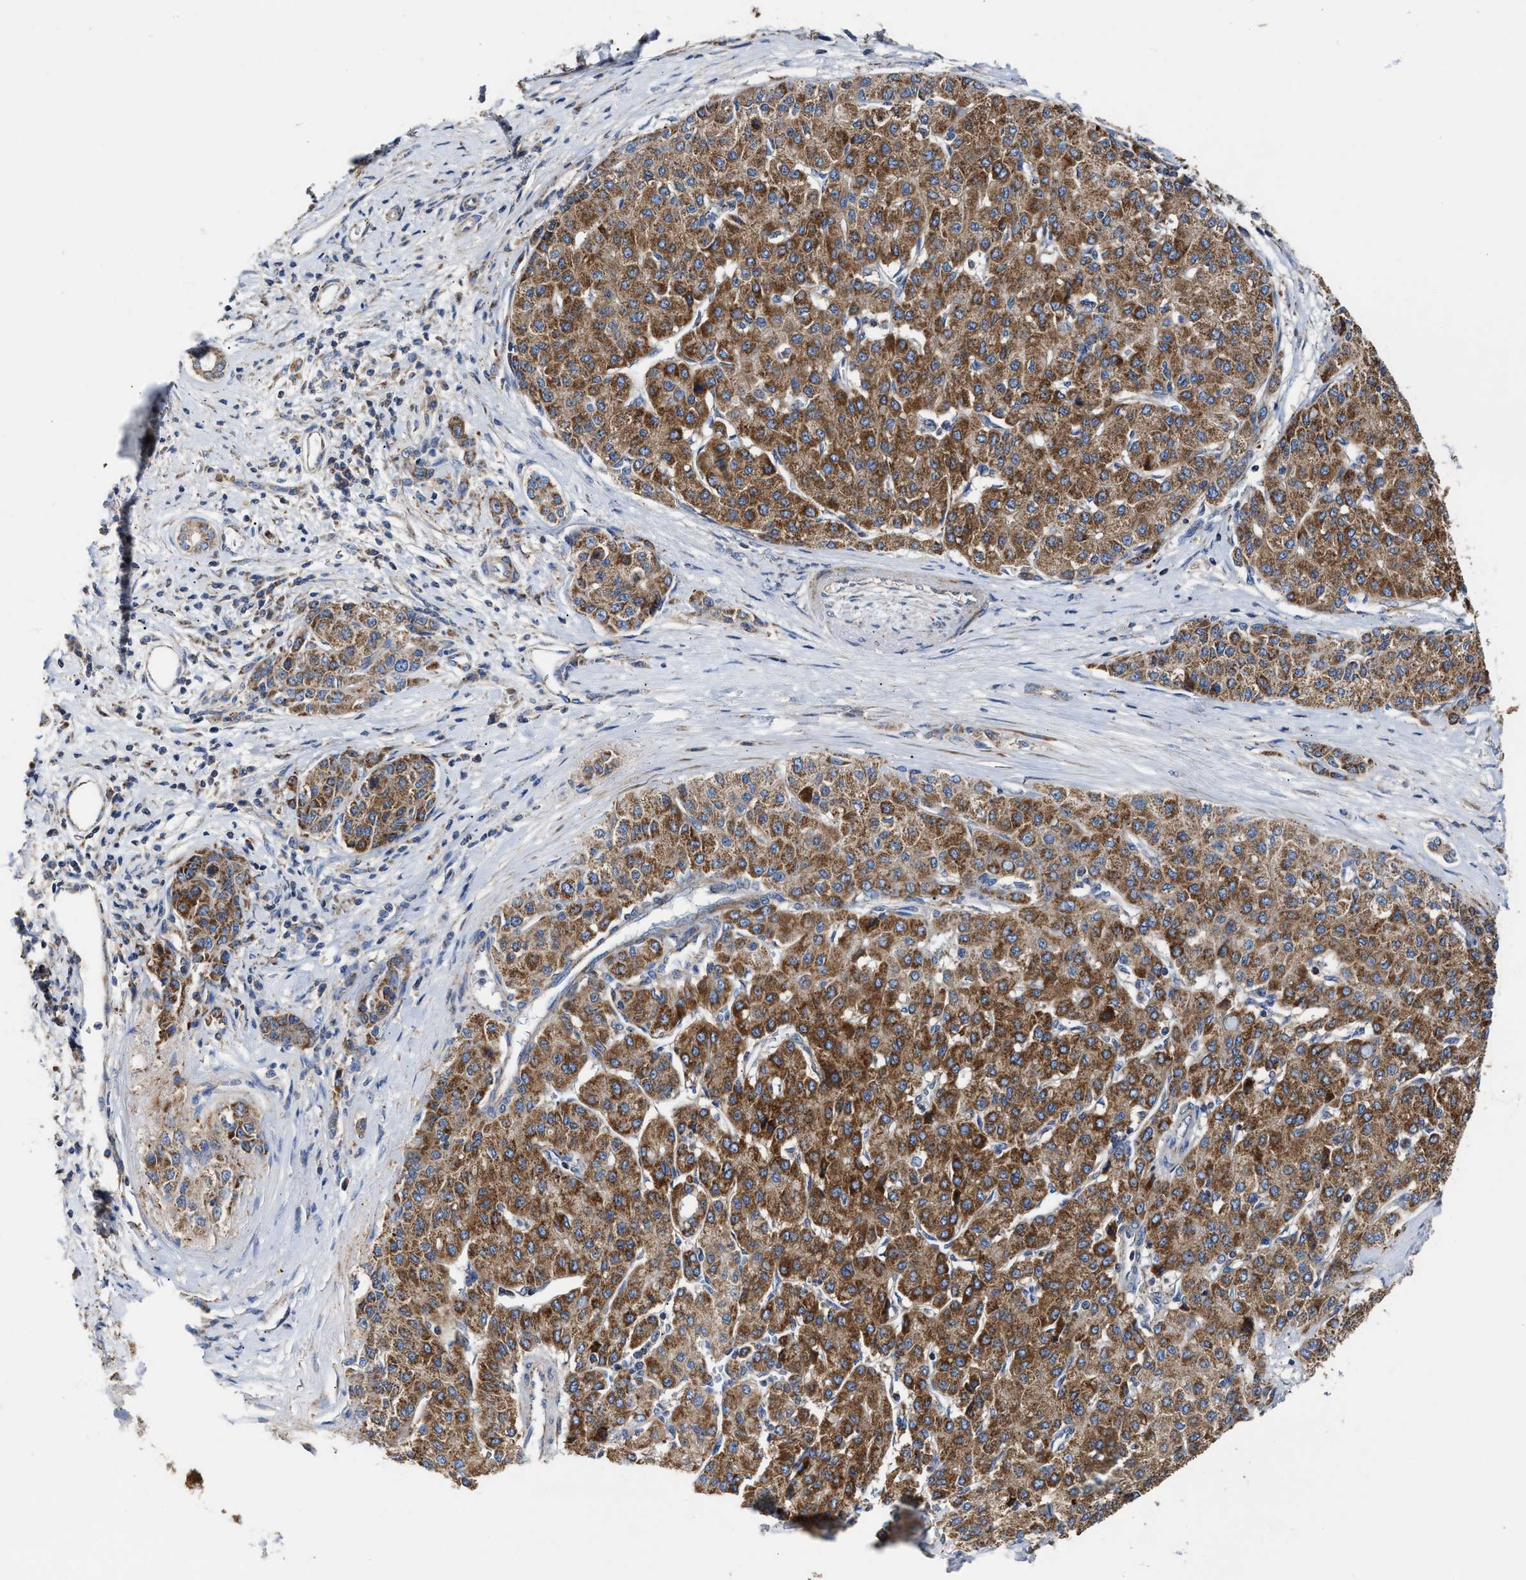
{"staining": {"intensity": "moderate", "quantity": ">75%", "location": "cytoplasmic/membranous"}, "tissue": "liver cancer", "cell_type": "Tumor cells", "image_type": "cancer", "snomed": [{"axis": "morphology", "description": "Carcinoma, Hepatocellular, NOS"}, {"axis": "topography", "description": "Liver"}], "caption": "Hepatocellular carcinoma (liver) stained with a protein marker exhibits moderate staining in tumor cells.", "gene": "MECR", "patient": {"sex": "male", "age": 65}}